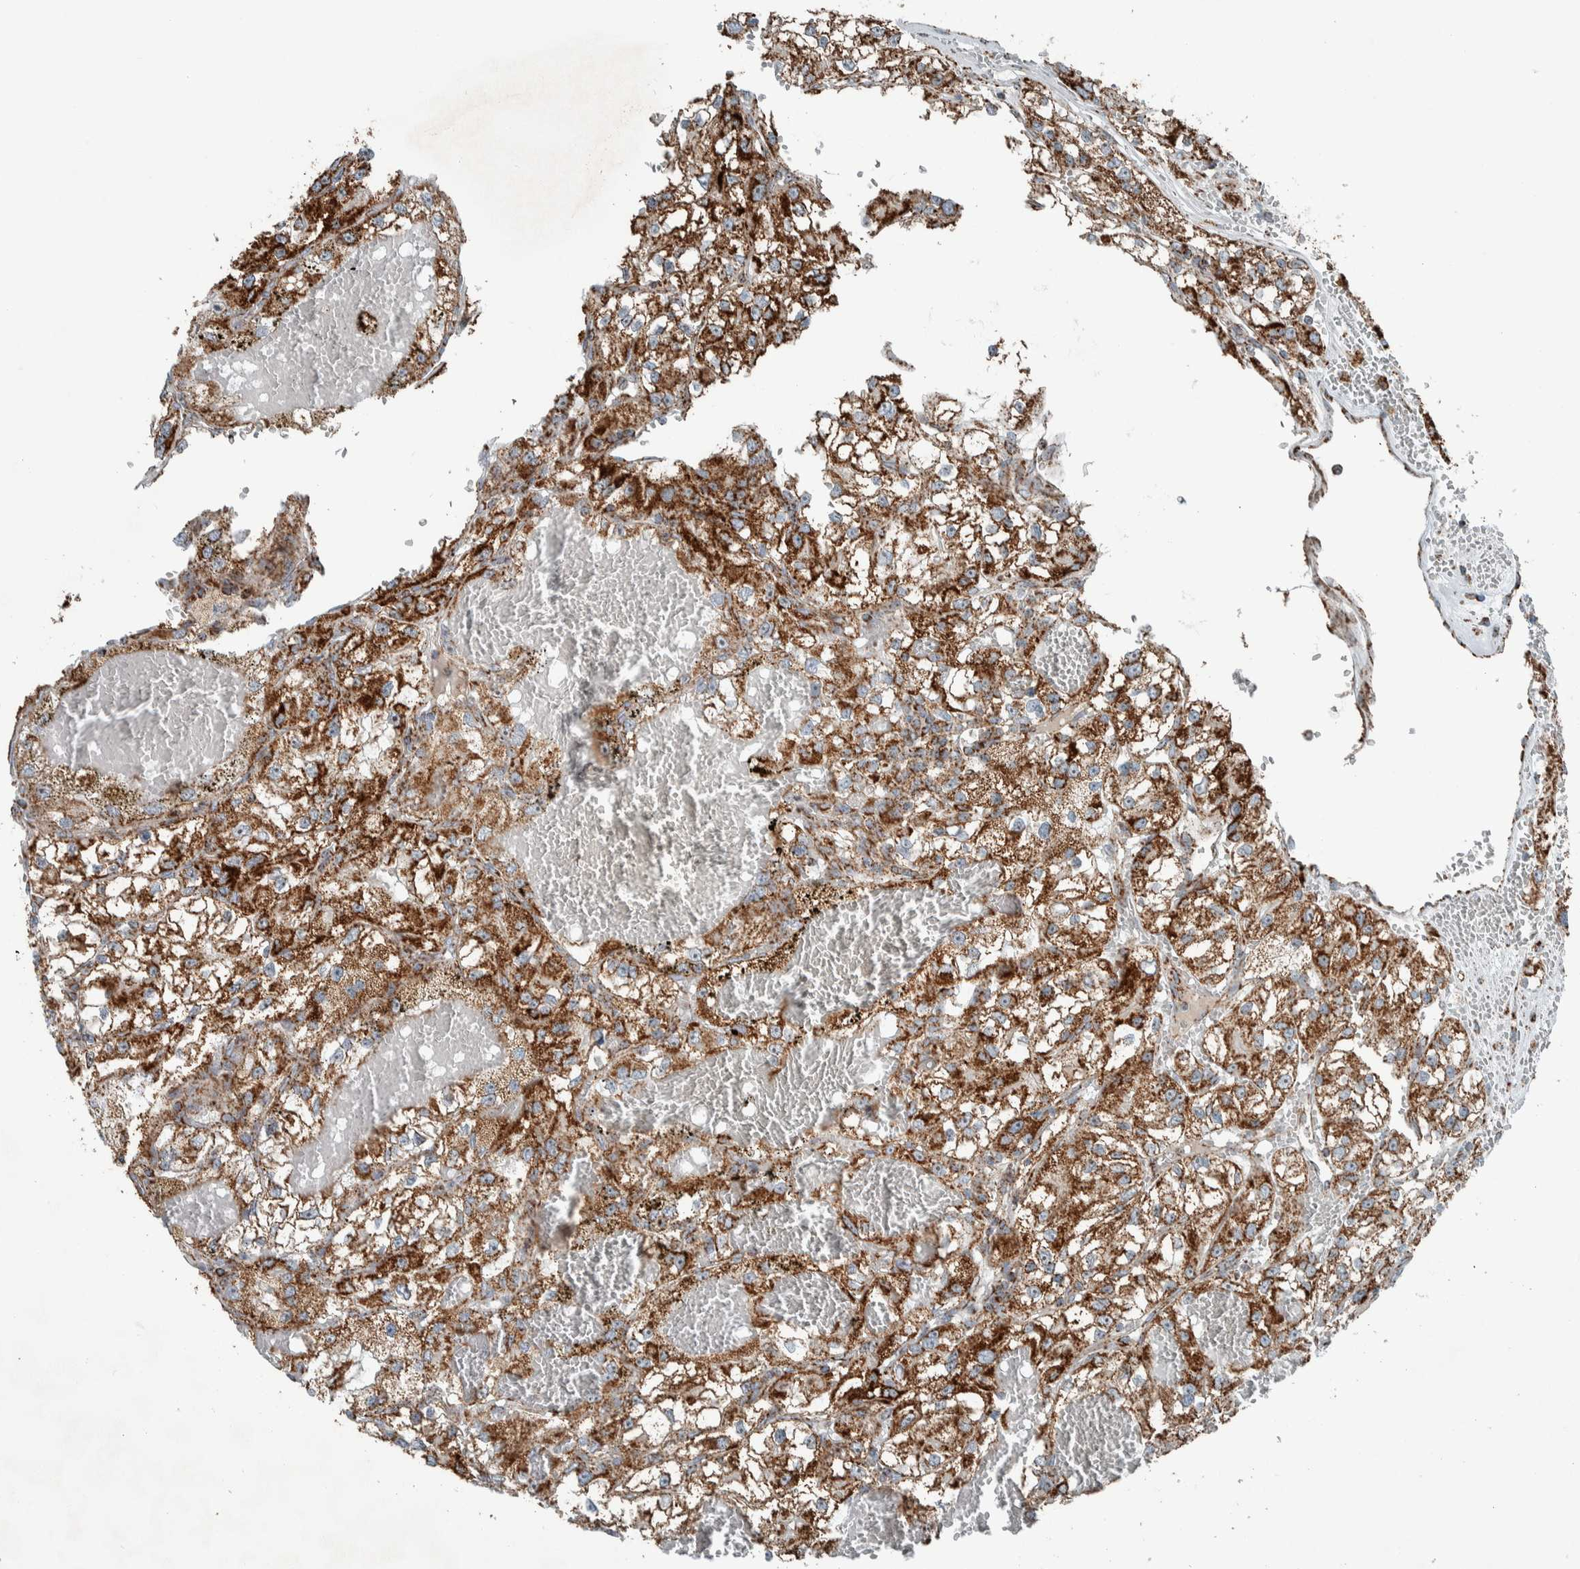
{"staining": {"intensity": "moderate", "quantity": ">75%", "location": "cytoplasmic/membranous"}, "tissue": "renal cancer", "cell_type": "Tumor cells", "image_type": "cancer", "snomed": [{"axis": "morphology", "description": "Adenocarcinoma, NOS"}, {"axis": "topography", "description": "Kidney"}], "caption": "About >75% of tumor cells in renal adenocarcinoma display moderate cytoplasmic/membranous protein positivity as visualized by brown immunohistochemical staining.", "gene": "CNTROB", "patient": {"sex": "female", "age": 57}}